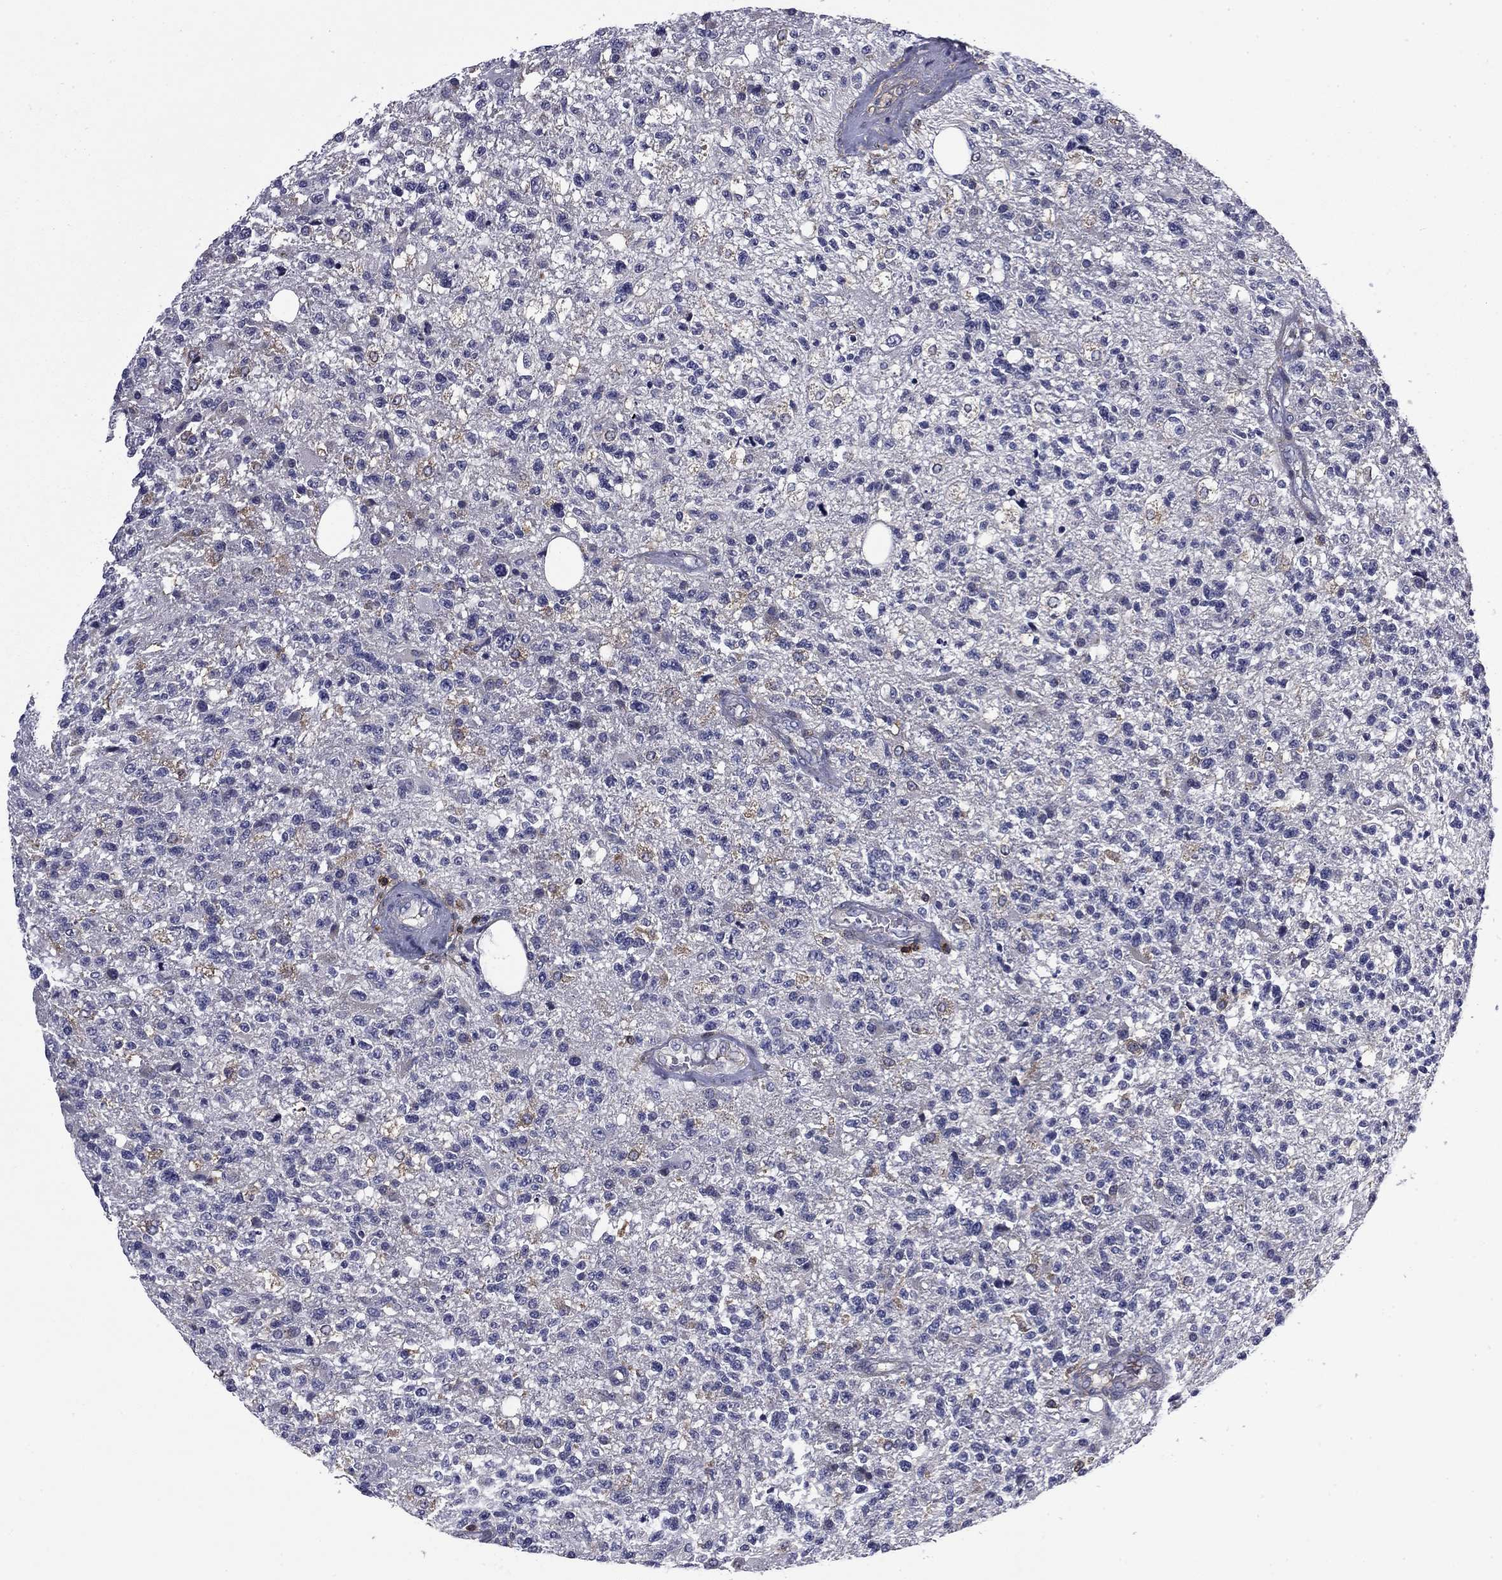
{"staining": {"intensity": "negative", "quantity": "none", "location": "none"}, "tissue": "glioma", "cell_type": "Tumor cells", "image_type": "cancer", "snomed": [{"axis": "morphology", "description": "Glioma, malignant, High grade"}, {"axis": "topography", "description": "Brain"}], "caption": "Tumor cells are negative for brown protein staining in malignant high-grade glioma.", "gene": "ARHGAP45", "patient": {"sex": "male", "age": 56}}